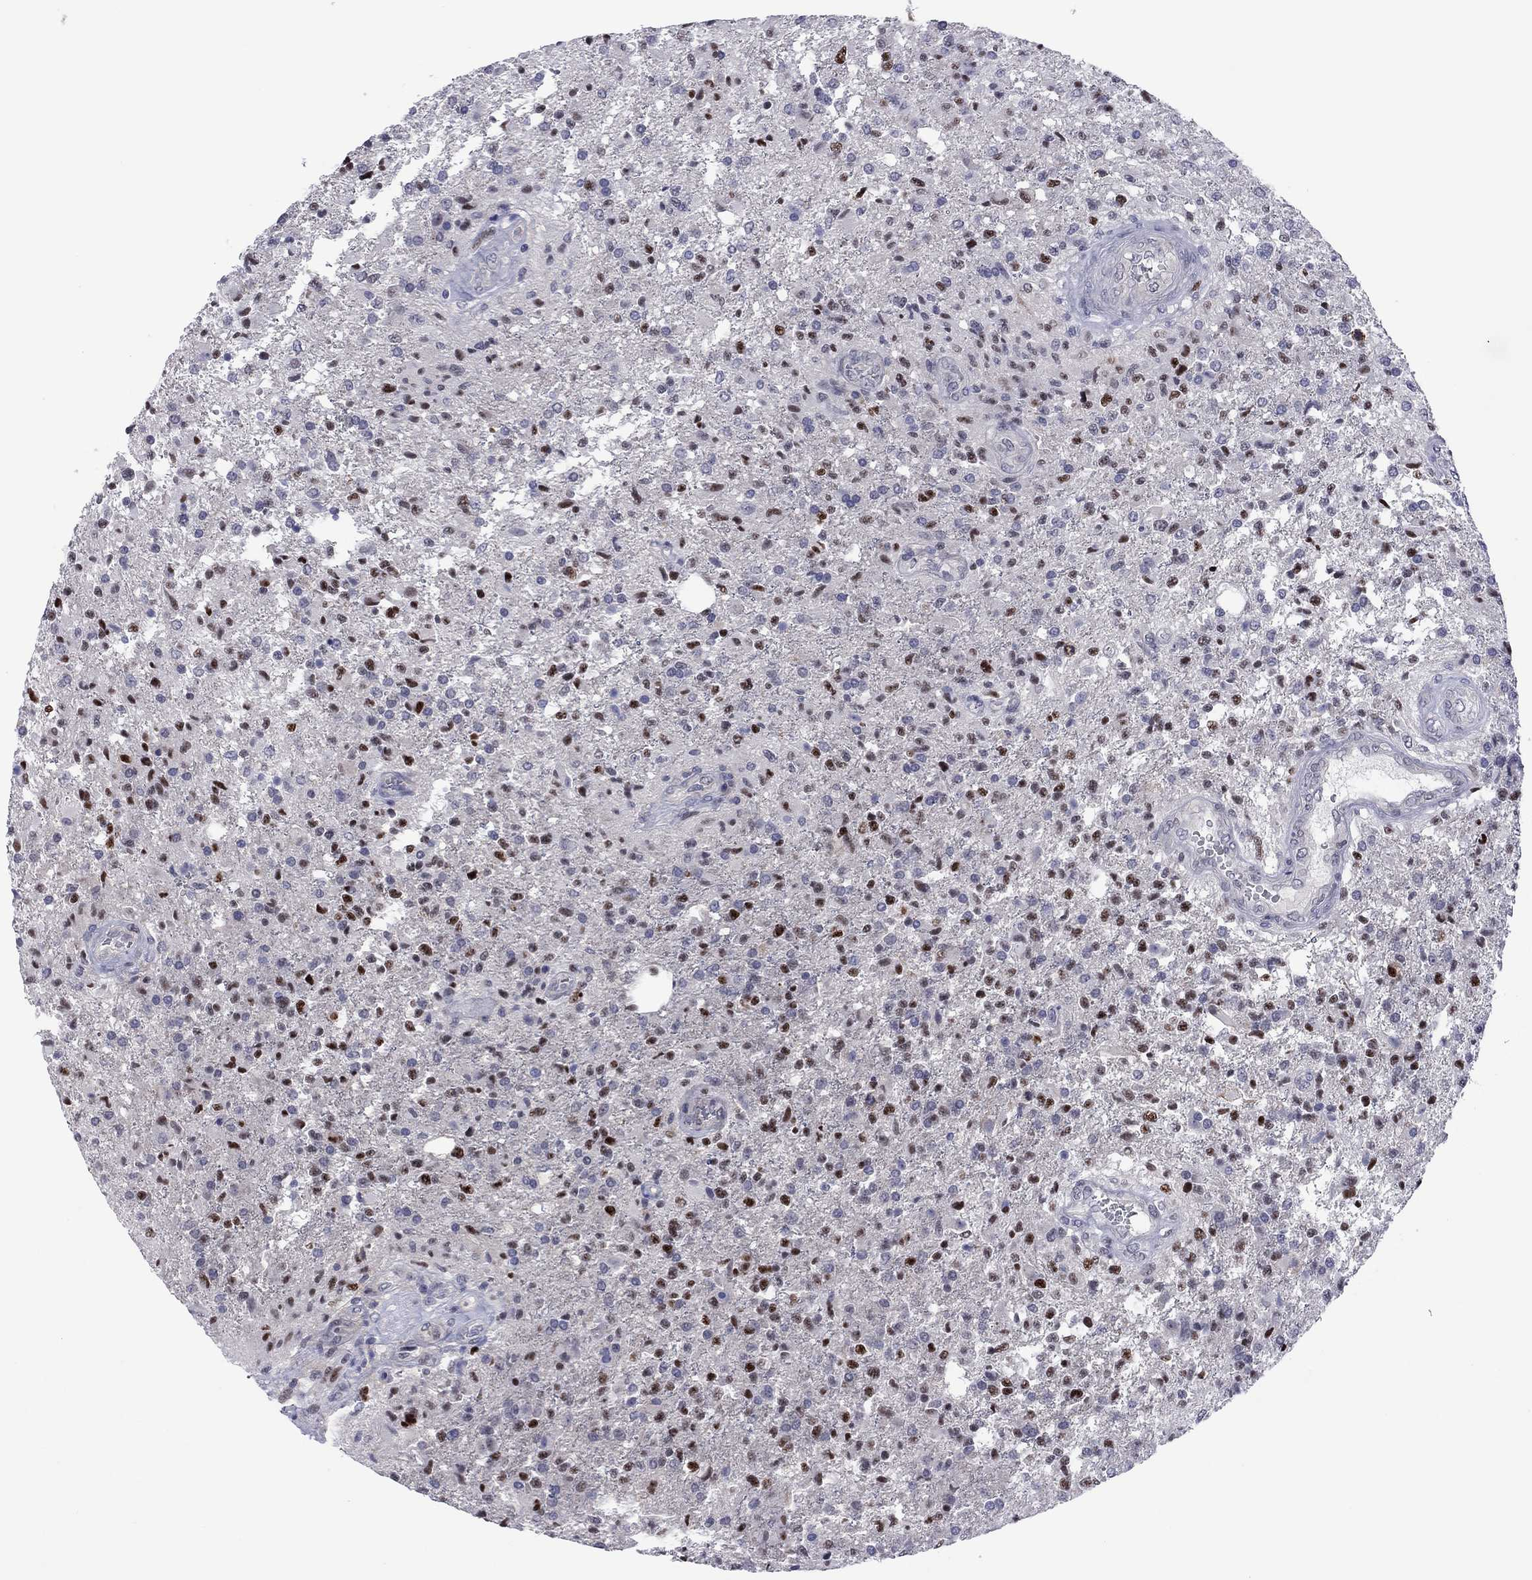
{"staining": {"intensity": "moderate", "quantity": "25%-75%", "location": "nuclear"}, "tissue": "glioma", "cell_type": "Tumor cells", "image_type": "cancer", "snomed": [{"axis": "morphology", "description": "Glioma, malignant, High grade"}, {"axis": "topography", "description": "Brain"}], "caption": "Immunohistochemical staining of glioma shows medium levels of moderate nuclear positivity in approximately 25%-75% of tumor cells. The protein of interest is stained brown, and the nuclei are stained in blue (DAB (3,3'-diaminobenzidine) IHC with brightfield microscopy, high magnification).", "gene": "POU5F2", "patient": {"sex": "male", "age": 56}}